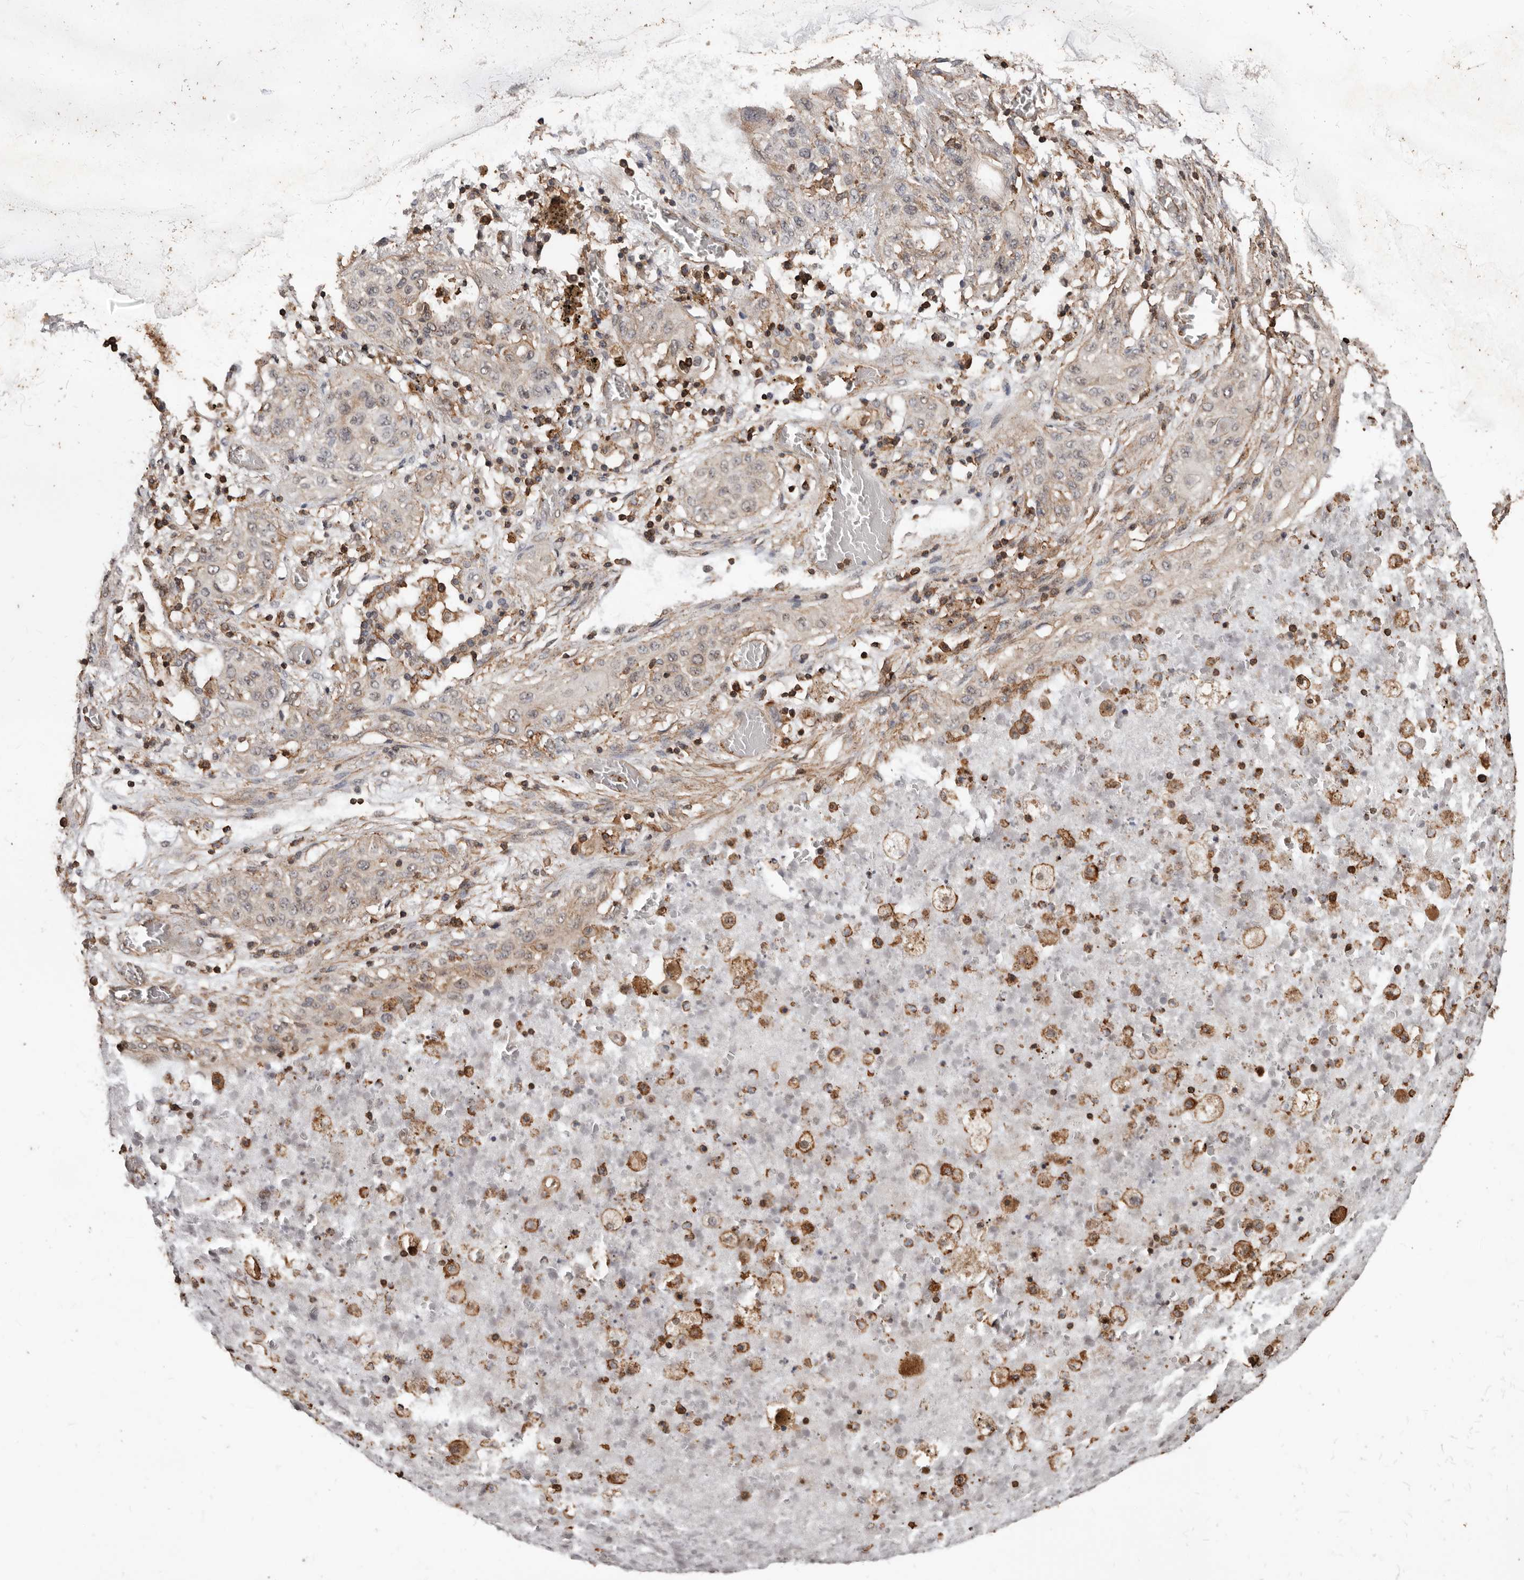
{"staining": {"intensity": "negative", "quantity": "none", "location": "none"}, "tissue": "lung cancer", "cell_type": "Tumor cells", "image_type": "cancer", "snomed": [{"axis": "morphology", "description": "Squamous cell carcinoma, NOS"}, {"axis": "topography", "description": "Lung"}], "caption": "Immunohistochemical staining of lung squamous cell carcinoma shows no significant expression in tumor cells. (DAB (3,3'-diaminobenzidine) immunohistochemistry (IHC) with hematoxylin counter stain).", "gene": "GSK3A", "patient": {"sex": "female", "age": 47}}